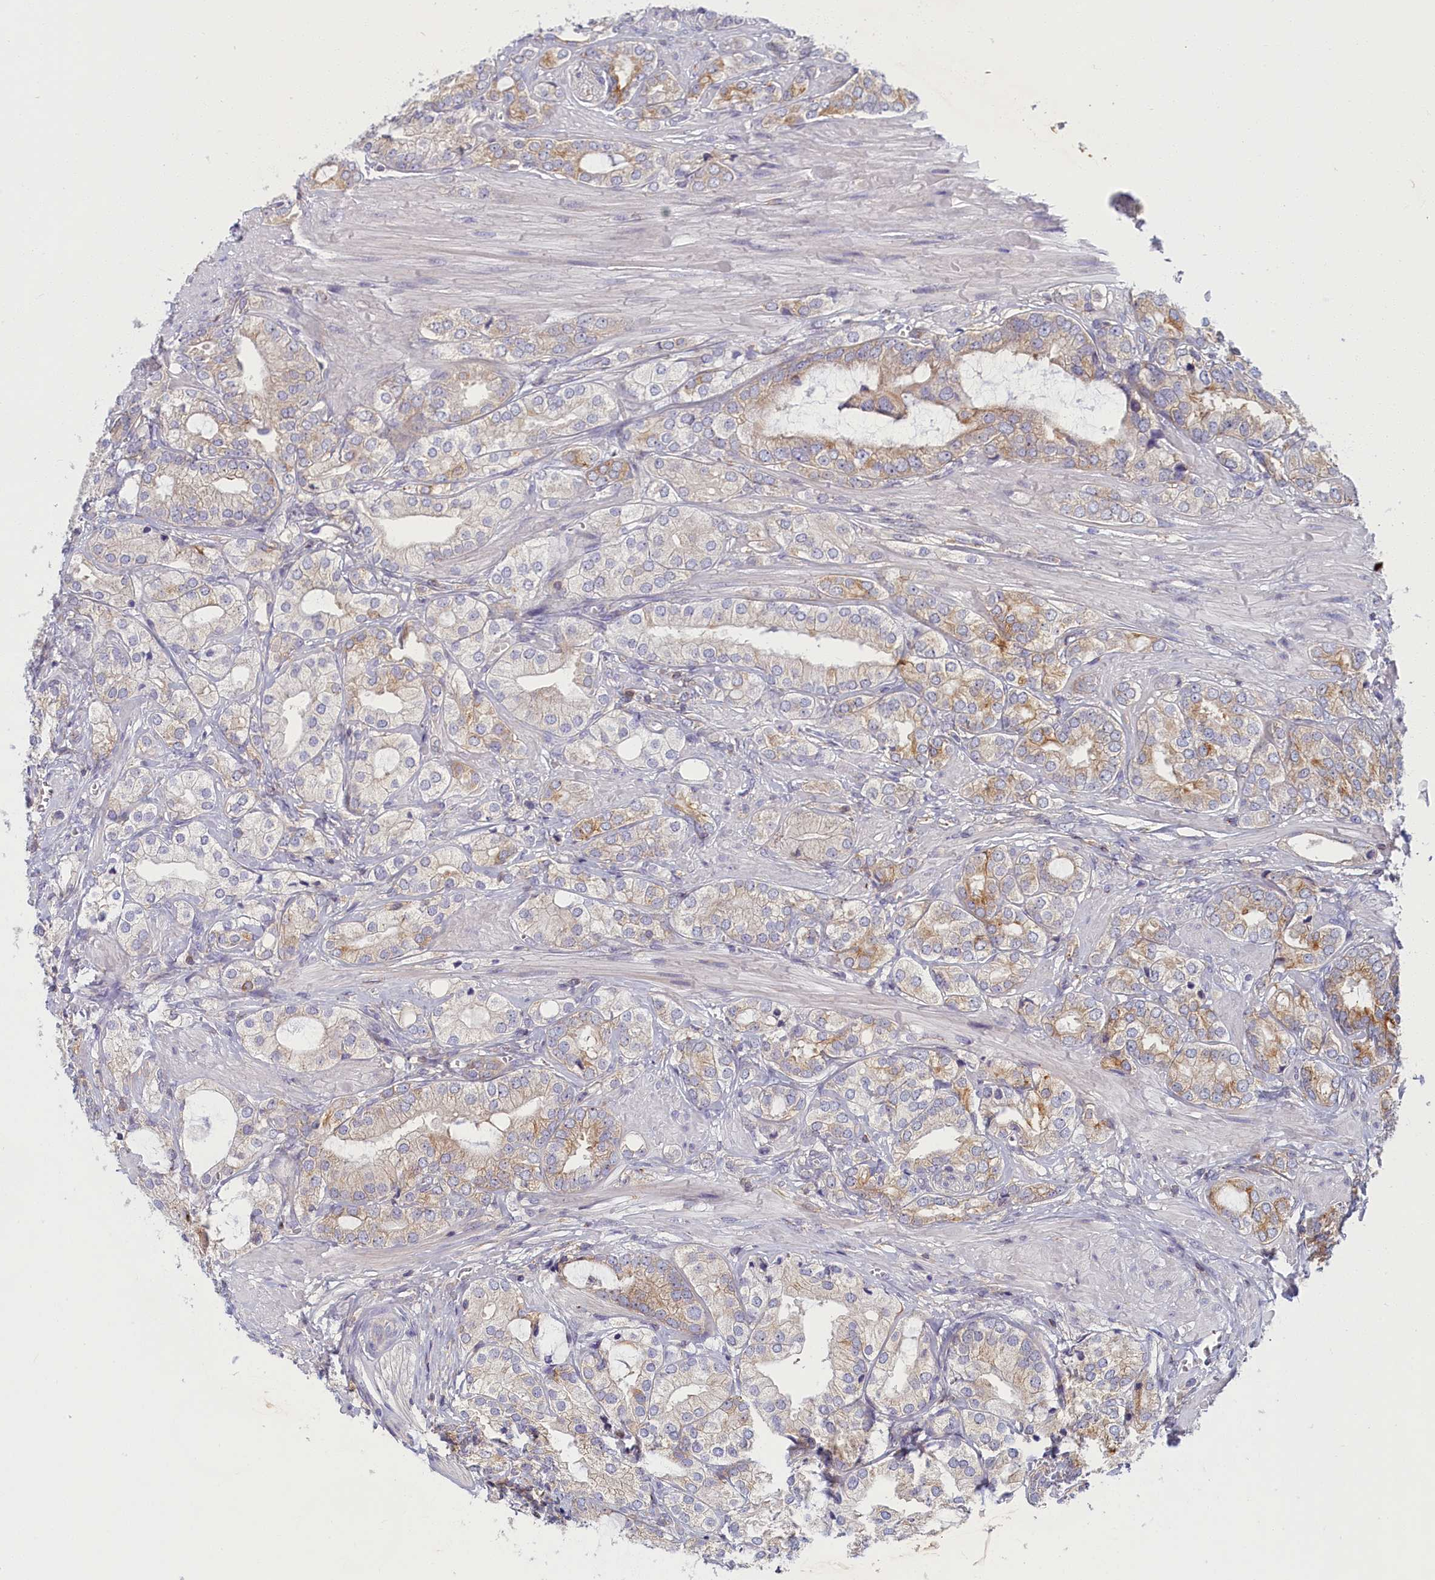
{"staining": {"intensity": "moderate", "quantity": "<25%", "location": "cytoplasmic/membranous"}, "tissue": "prostate cancer", "cell_type": "Tumor cells", "image_type": "cancer", "snomed": [{"axis": "morphology", "description": "Adenocarcinoma, High grade"}, {"axis": "topography", "description": "Prostate"}], "caption": "IHC of prostate cancer (high-grade adenocarcinoma) shows low levels of moderate cytoplasmic/membranous expression in about <25% of tumor cells. (Stains: DAB in brown, nuclei in blue, Microscopy: brightfield microscopy at high magnification).", "gene": "NOL10", "patient": {"sex": "male", "age": 50}}